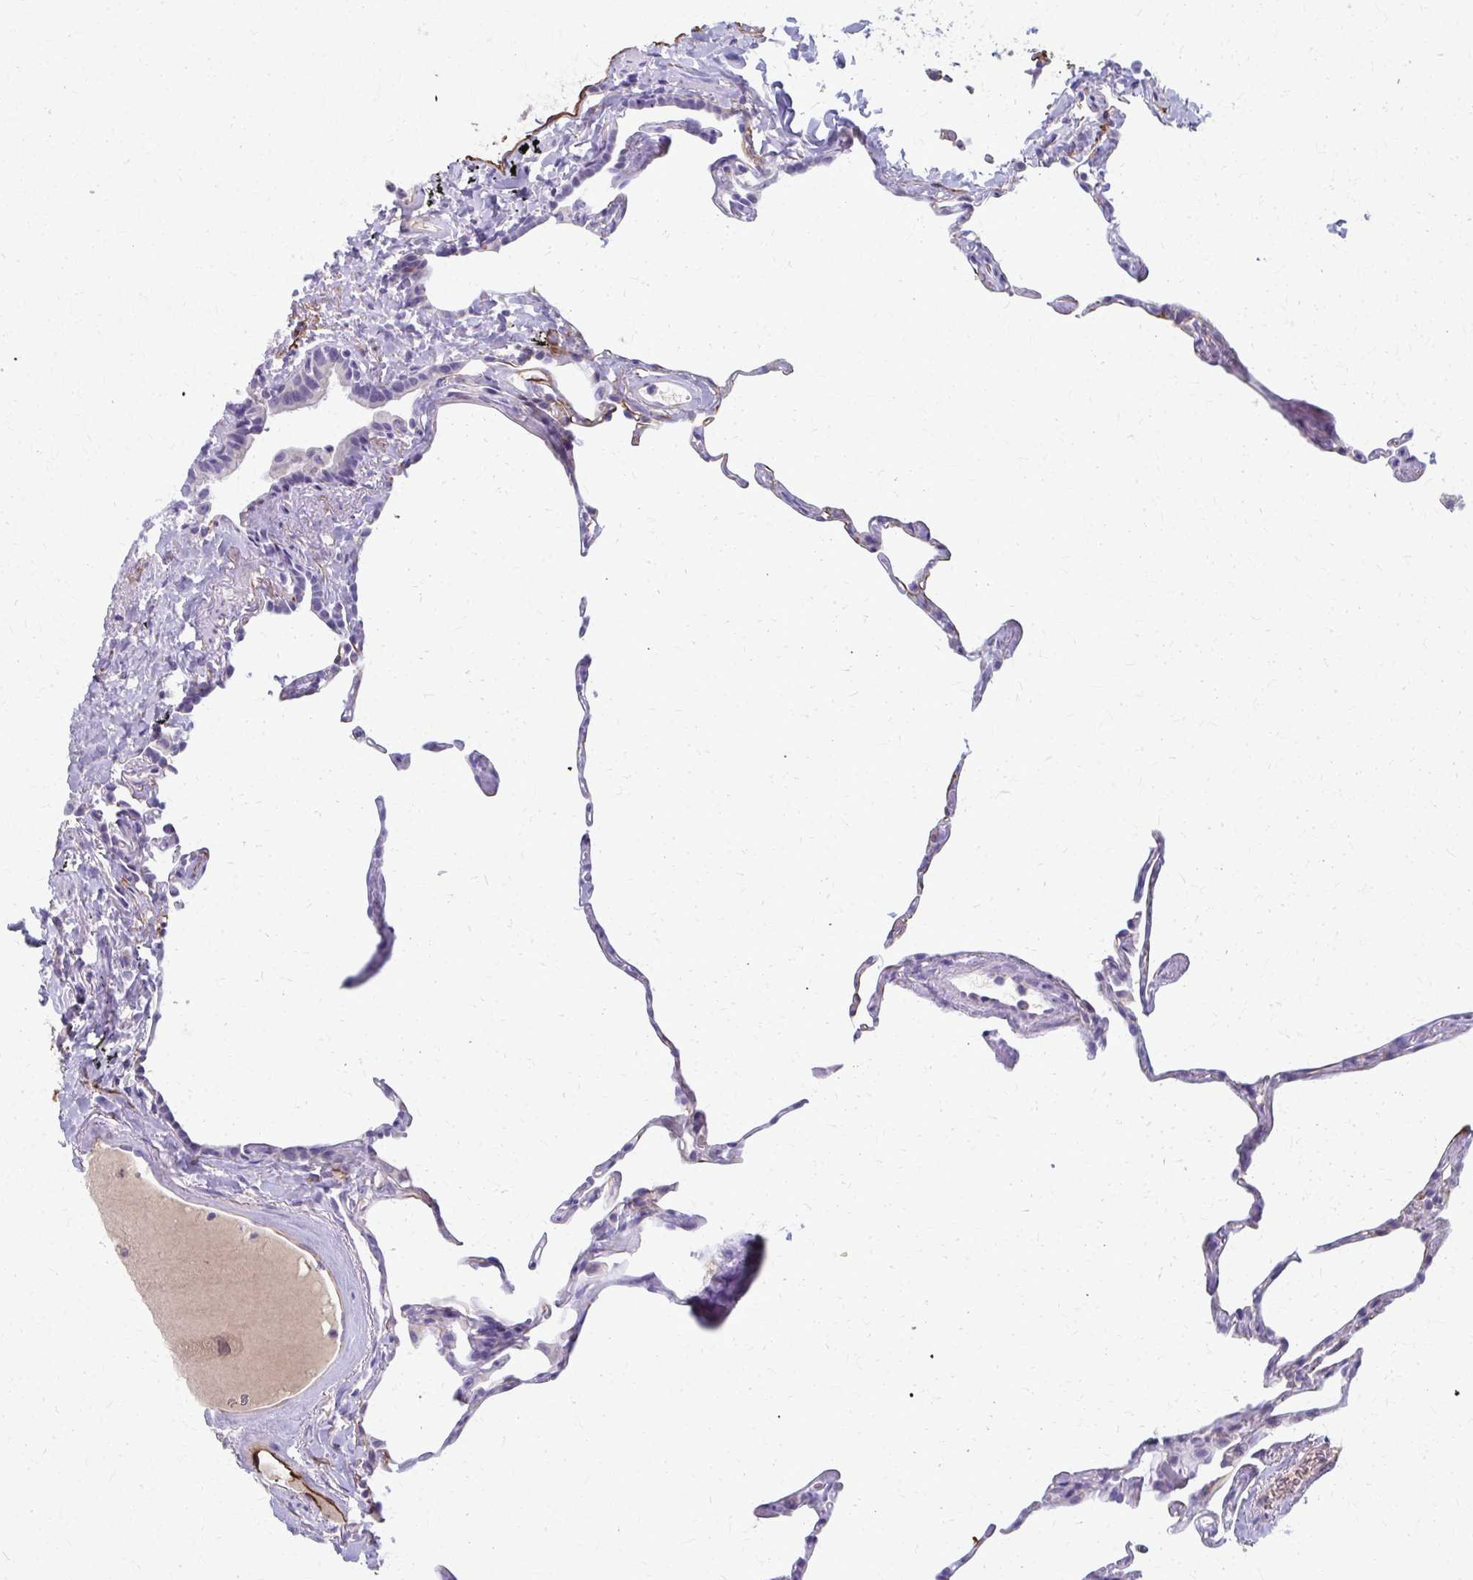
{"staining": {"intensity": "moderate", "quantity": "<25%", "location": "cytoplasmic/membranous"}, "tissue": "lung", "cell_type": "Alveolar cells", "image_type": "normal", "snomed": [{"axis": "morphology", "description": "Normal tissue, NOS"}, {"axis": "topography", "description": "Lung"}], "caption": "IHC of benign lung demonstrates low levels of moderate cytoplasmic/membranous positivity in about <25% of alveolar cells. The staining was performed using DAB, with brown indicating positive protein expression. Nuclei are stained blue with hematoxylin.", "gene": "ADIPOQ", "patient": {"sex": "male", "age": 65}}